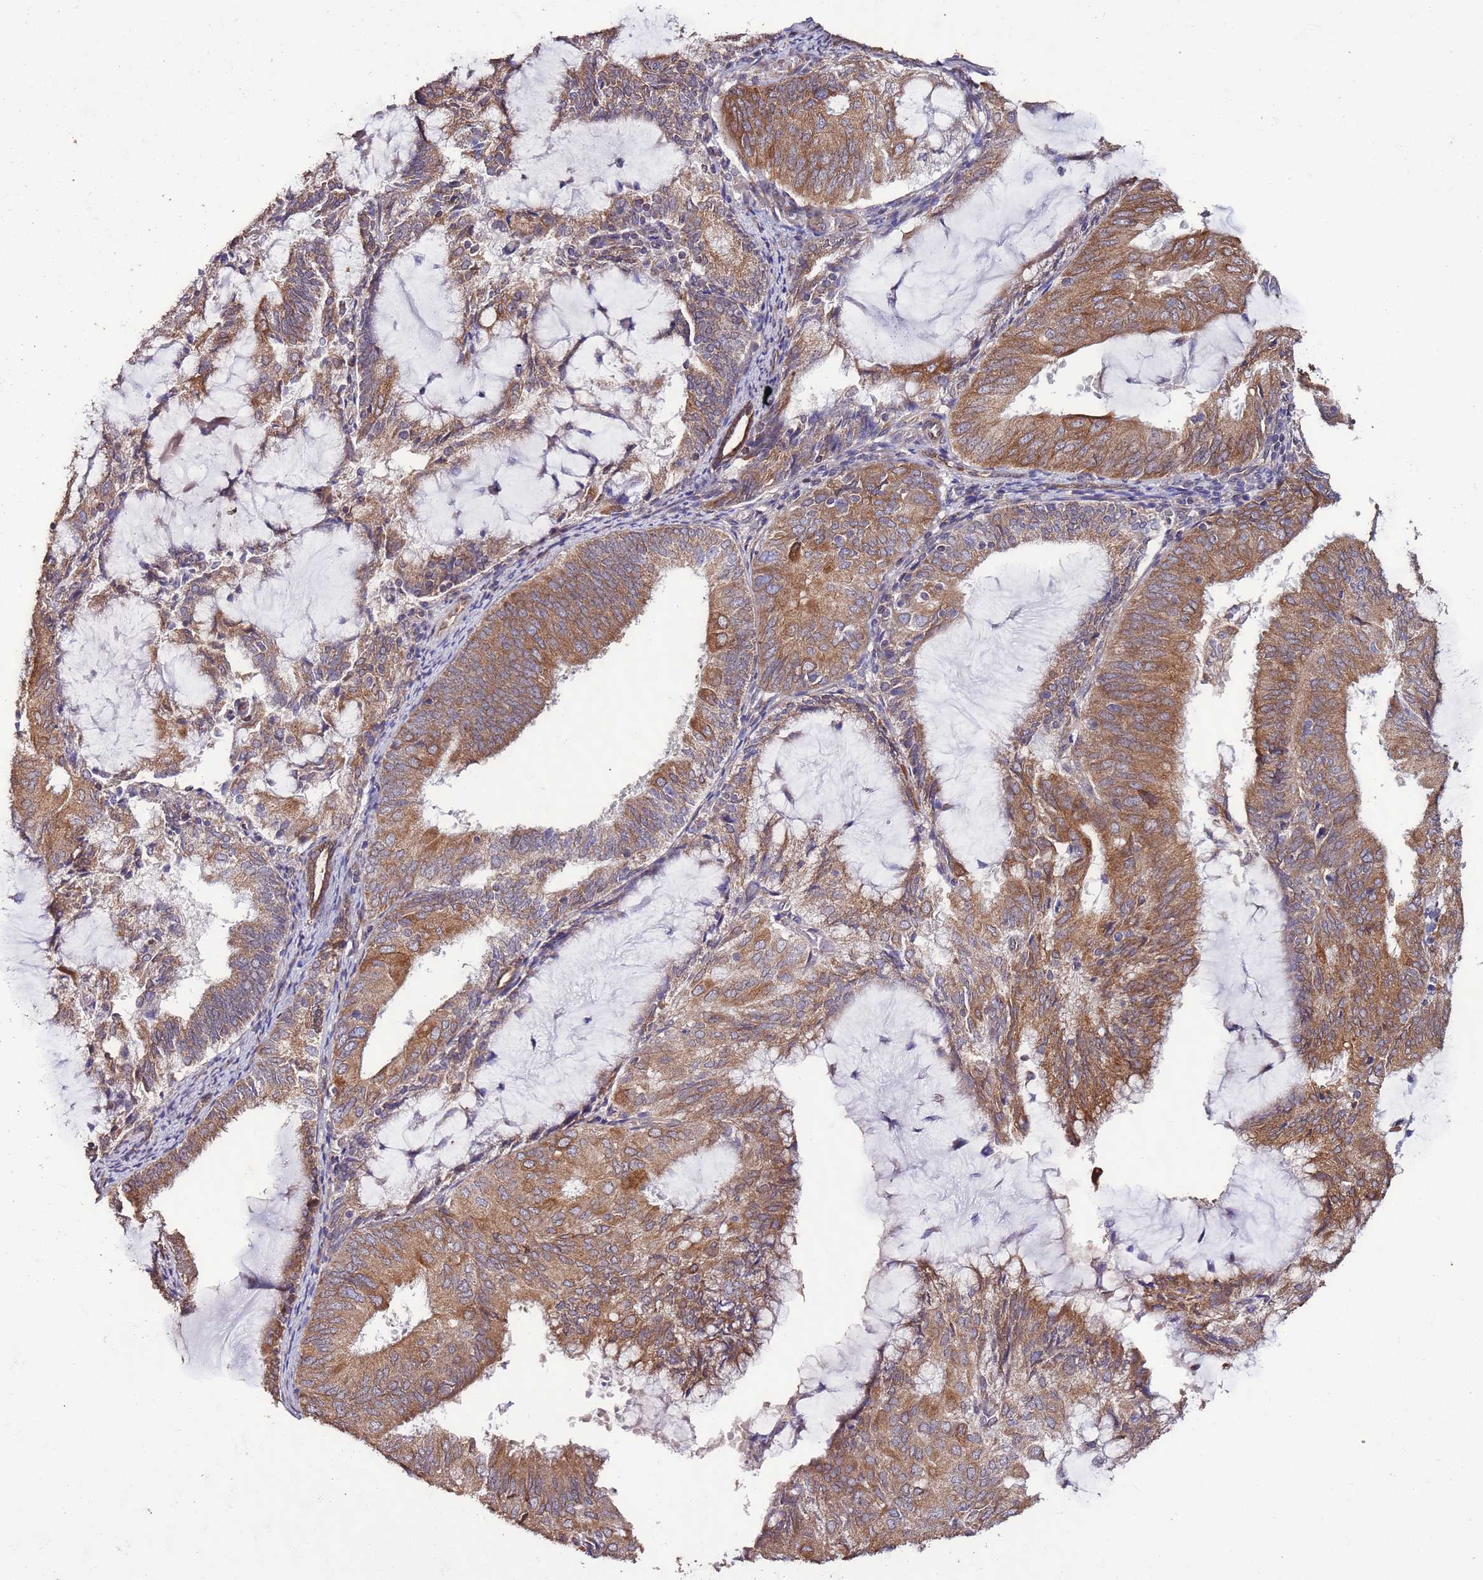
{"staining": {"intensity": "moderate", "quantity": ">75%", "location": "cytoplasmic/membranous"}, "tissue": "endometrial cancer", "cell_type": "Tumor cells", "image_type": "cancer", "snomed": [{"axis": "morphology", "description": "Adenocarcinoma, NOS"}, {"axis": "topography", "description": "Endometrium"}], "caption": "Immunohistochemical staining of human endometrial adenocarcinoma shows medium levels of moderate cytoplasmic/membranous protein positivity in about >75% of tumor cells.", "gene": "SLC41A3", "patient": {"sex": "female", "age": 81}}